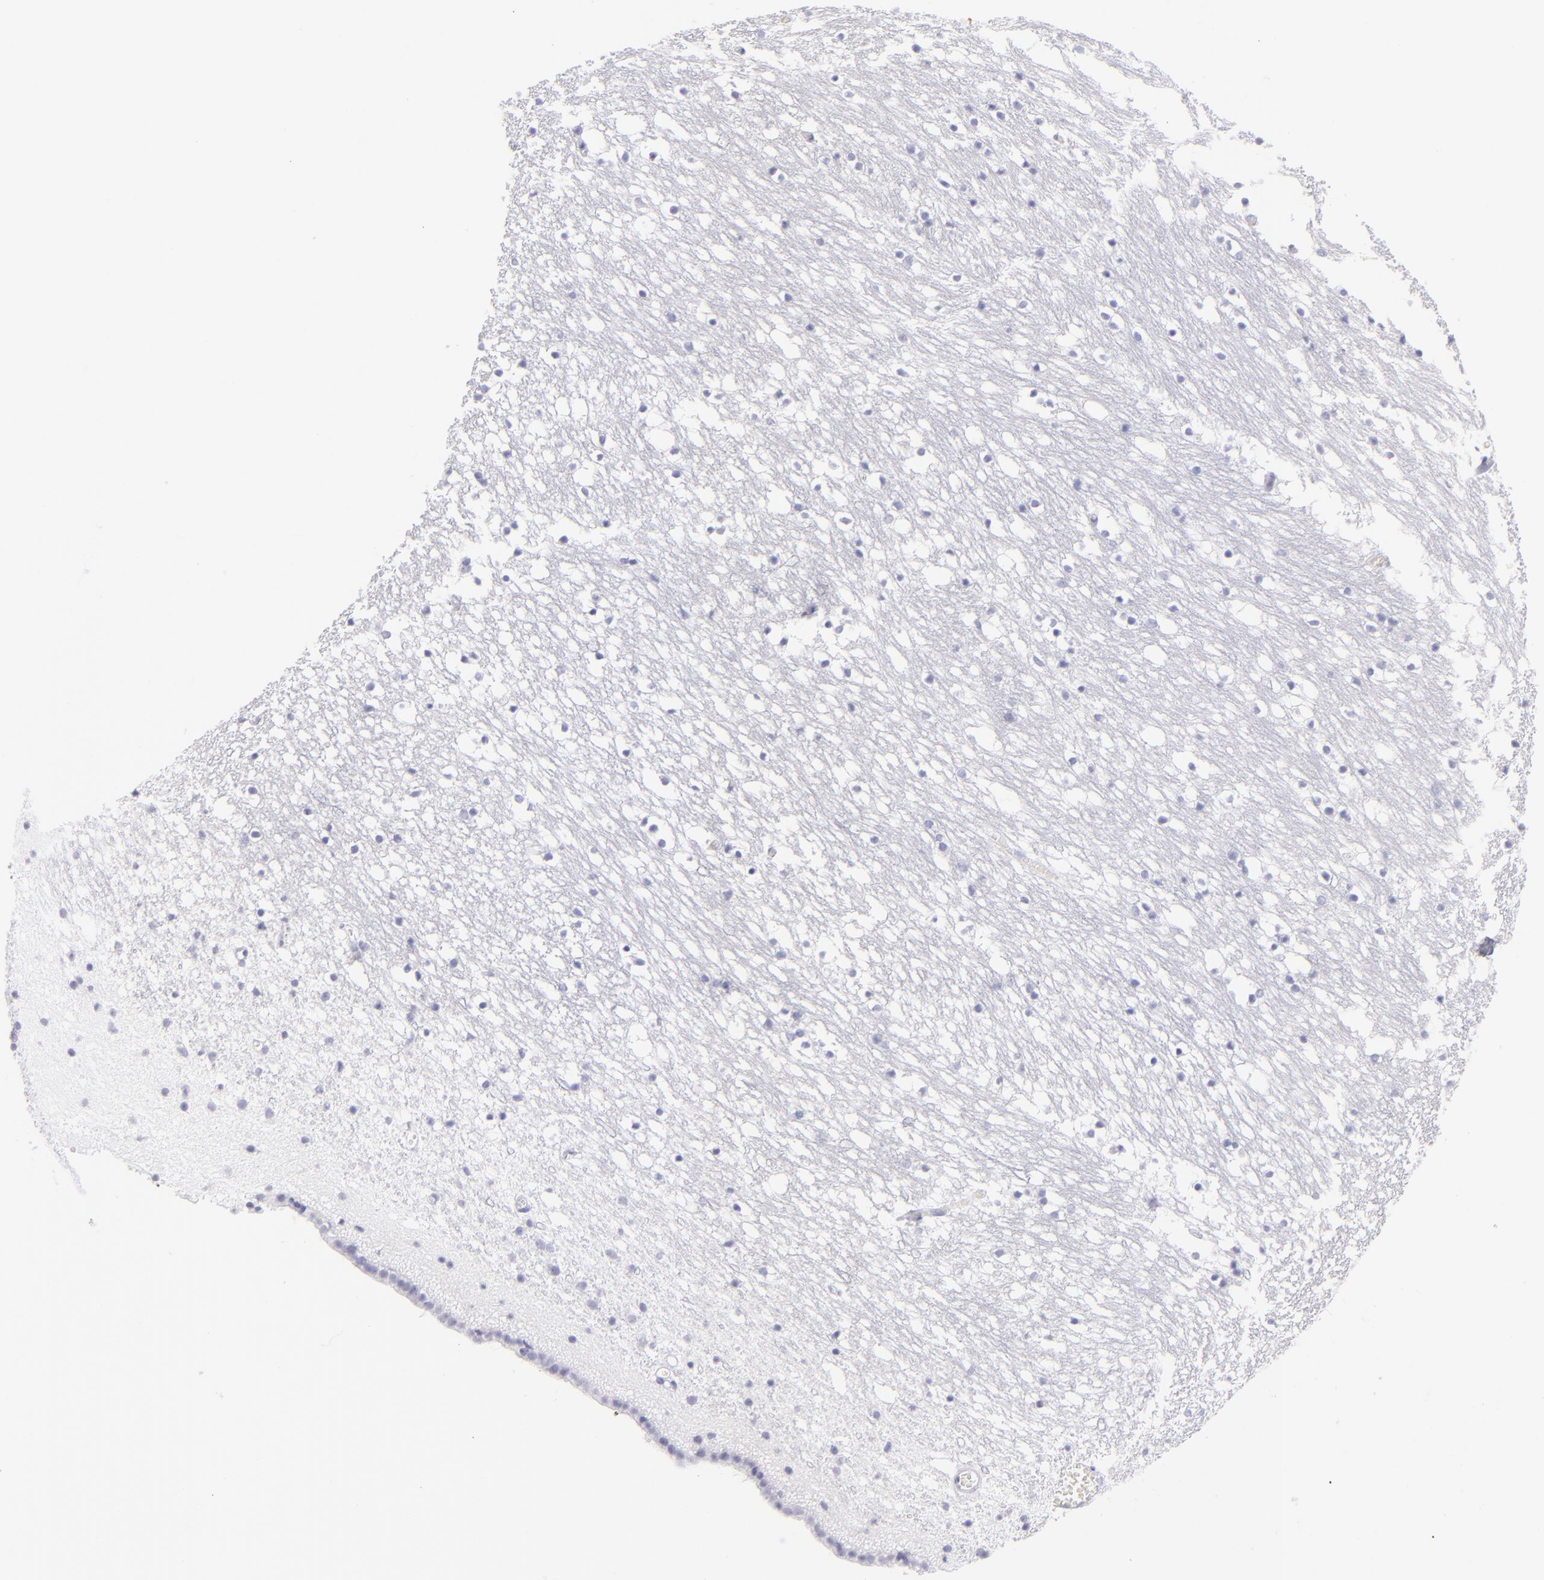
{"staining": {"intensity": "negative", "quantity": "none", "location": "none"}, "tissue": "caudate", "cell_type": "Glial cells", "image_type": "normal", "snomed": [{"axis": "morphology", "description": "Normal tissue, NOS"}, {"axis": "topography", "description": "Lateral ventricle wall"}], "caption": "Immunohistochemistry (IHC) micrograph of unremarkable caudate: human caudate stained with DAB (3,3'-diaminobenzidine) shows no significant protein staining in glial cells.", "gene": "PRF1", "patient": {"sex": "male", "age": 45}}